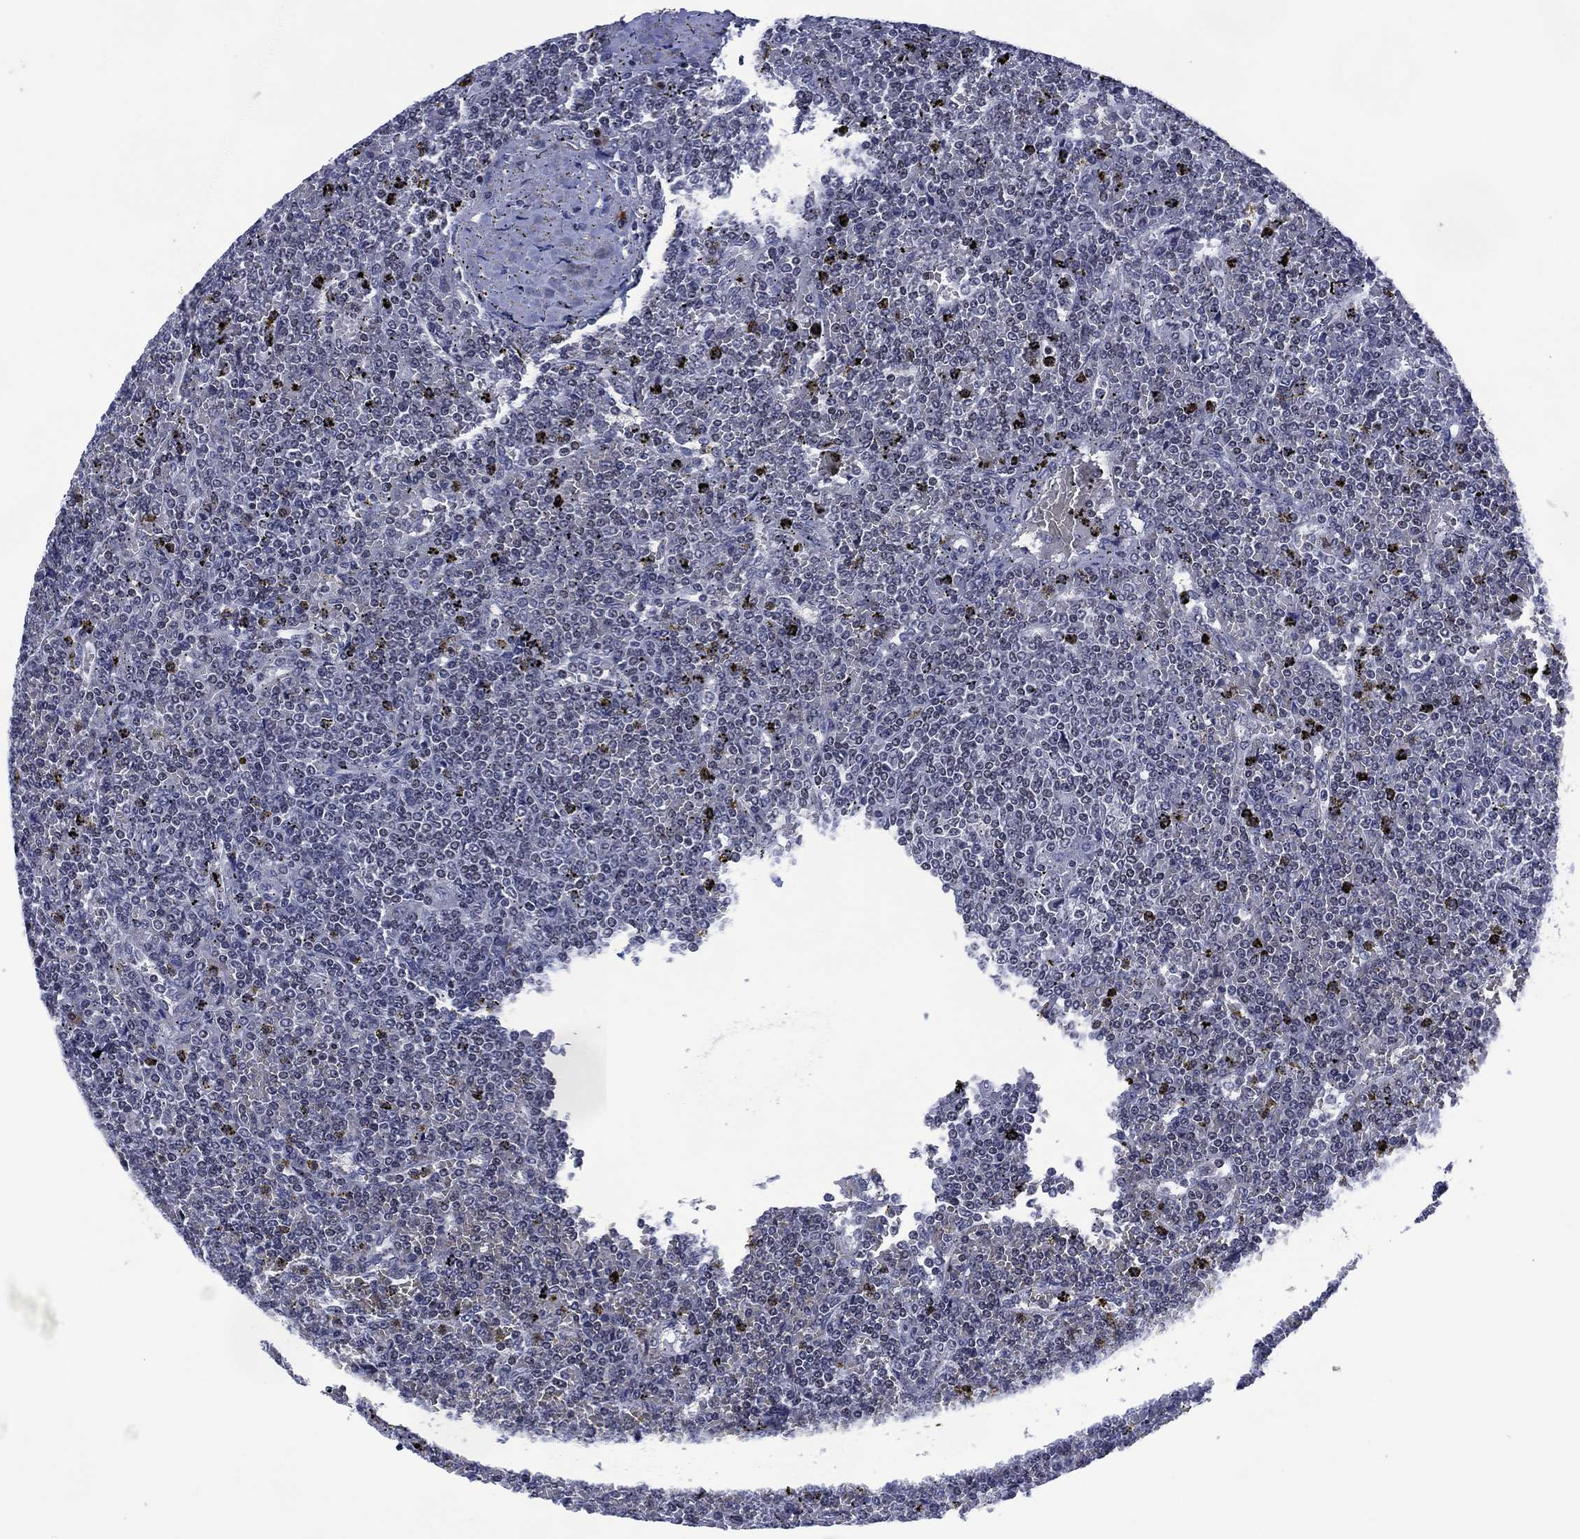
{"staining": {"intensity": "negative", "quantity": "none", "location": "none"}, "tissue": "lymphoma", "cell_type": "Tumor cells", "image_type": "cancer", "snomed": [{"axis": "morphology", "description": "Malignant lymphoma, non-Hodgkin's type, Low grade"}, {"axis": "topography", "description": "Spleen"}], "caption": "Tumor cells show no significant protein positivity in lymphoma. (Immunohistochemistry, brightfield microscopy, high magnification).", "gene": "USP26", "patient": {"sex": "female", "age": 19}}